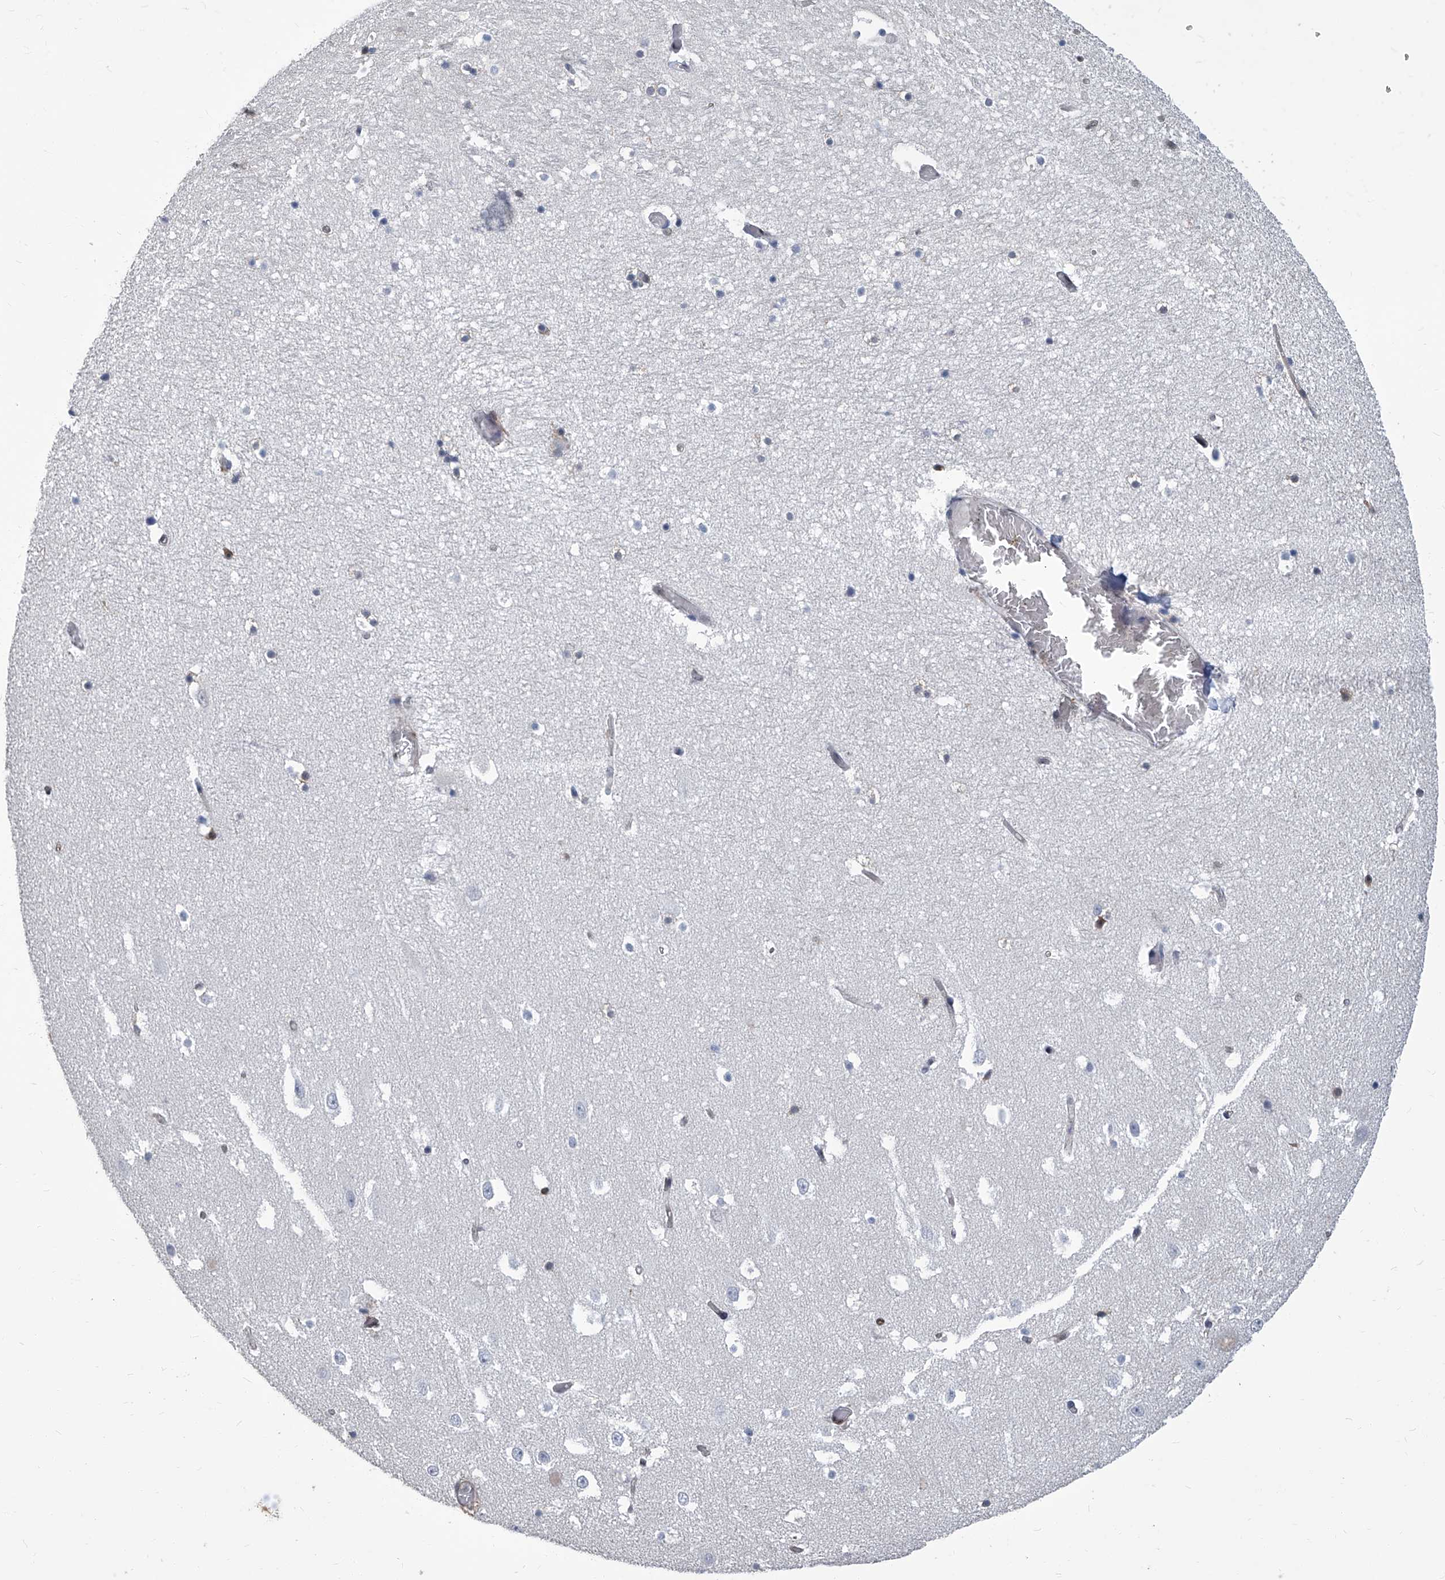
{"staining": {"intensity": "negative", "quantity": "none", "location": "none"}, "tissue": "hippocampus", "cell_type": "Glial cells", "image_type": "normal", "snomed": [{"axis": "morphology", "description": "Normal tissue, NOS"}, {"axis": "topography", "description": "Hippocampus"}], "caption": "IHC image of normal hippocampus: human hippocampus stained with DAB demonstrates no significant protein expression in glial cells.", "gene": "PCNA", "patient": {"sex": "female", "age": 52}}